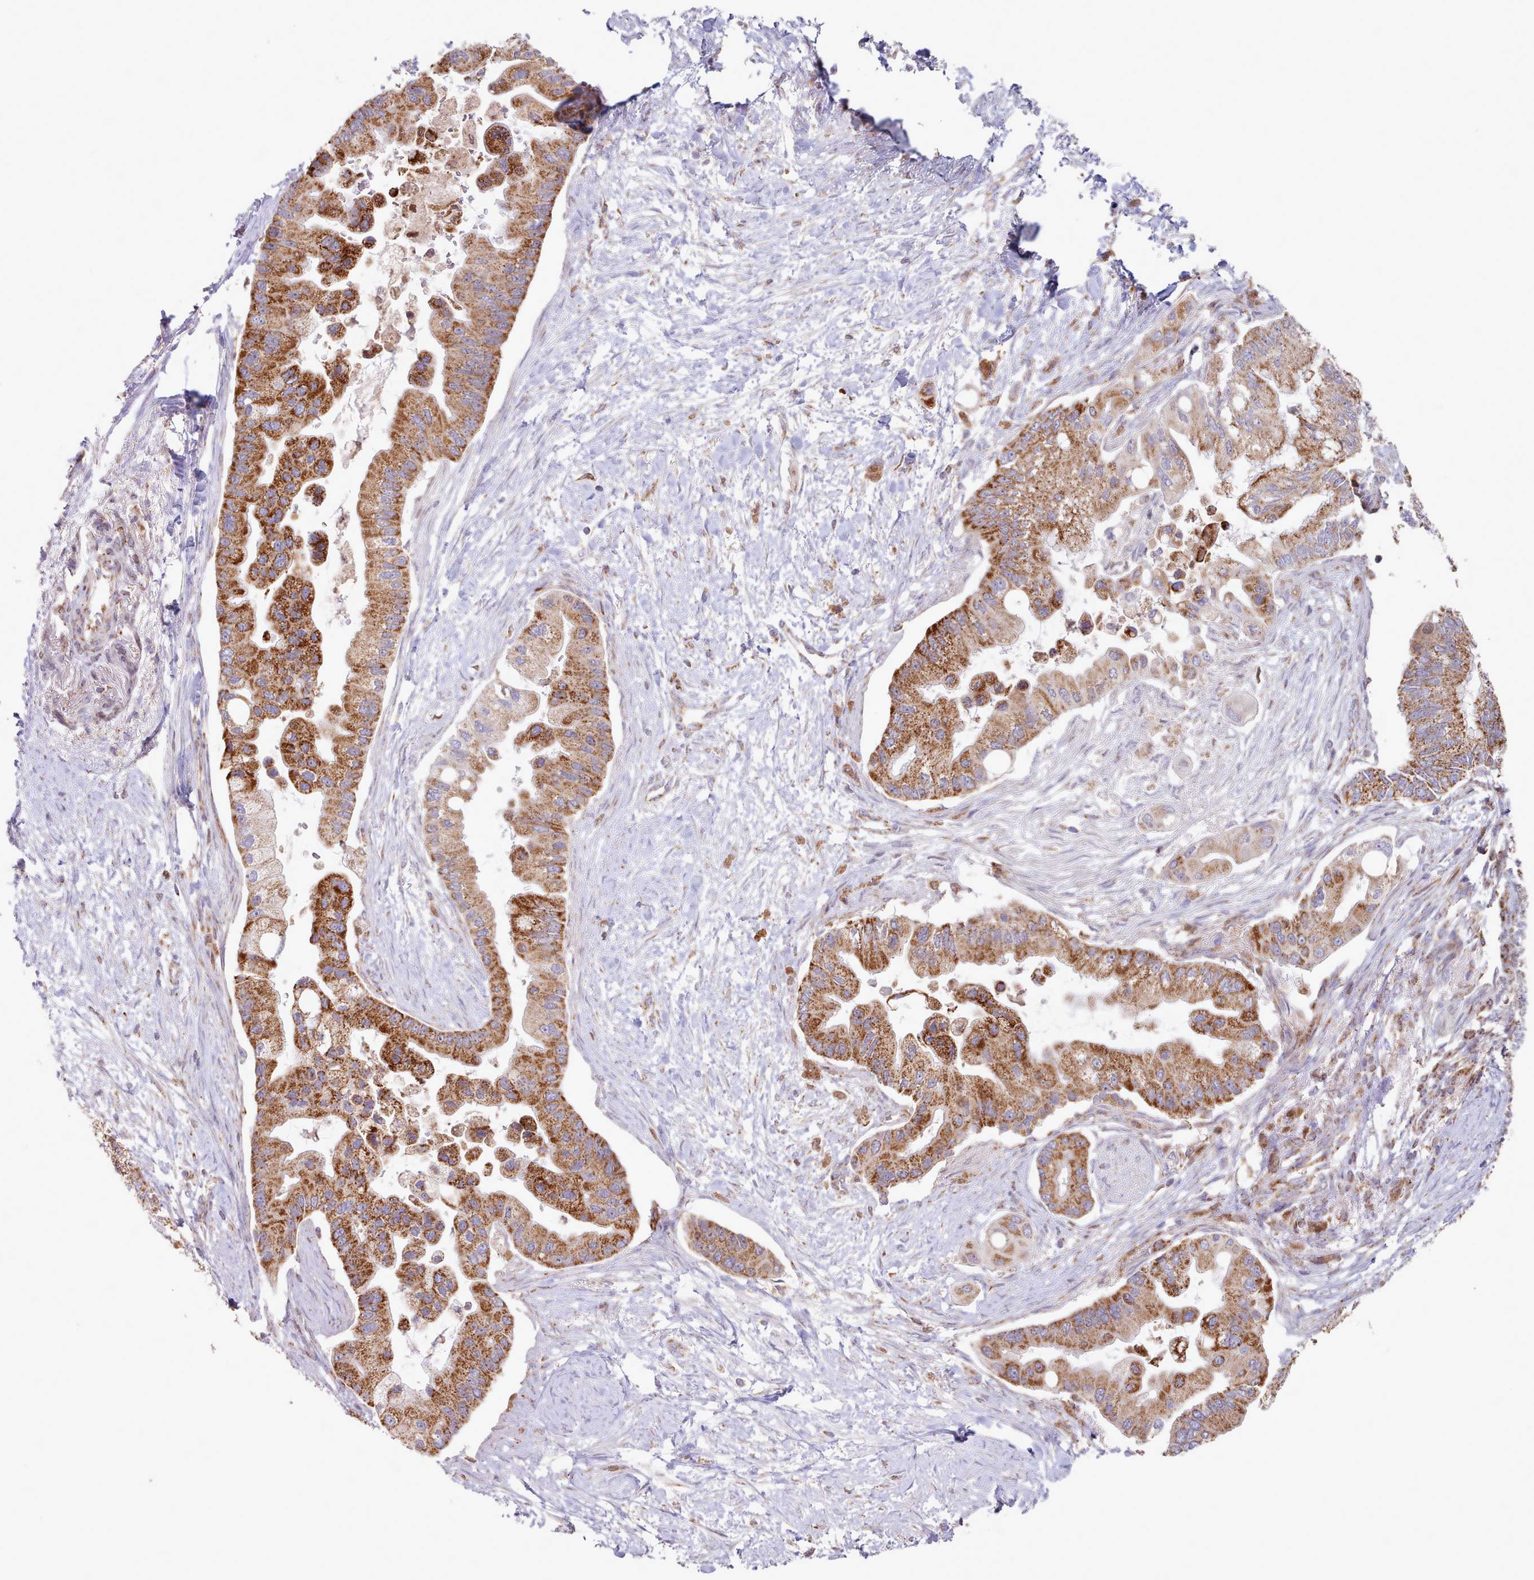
{"staining": {"intensity": "strong", "quantity": ">75%", "location": "cytoplasmic/membranous"}, "tissue": "pancreatic cancer", "cell_type": "Tumor cells", "image_type": "cancer", "snomed": [{"axis": "morphology", "description": "Adenocarcinoma, NOS"}, {"axis": "topography", "description": "Pancreas"}], "caption": "Tumor cells reveal strong cytoplasmic/membranous expression in approximately >75% of cells in adenocarcinoma (pancreatic). (DAB IHC with brightfield microscopy, high magnification).", "gene": "HSDL2", "patient": {"sex": "male", "age": 57}}